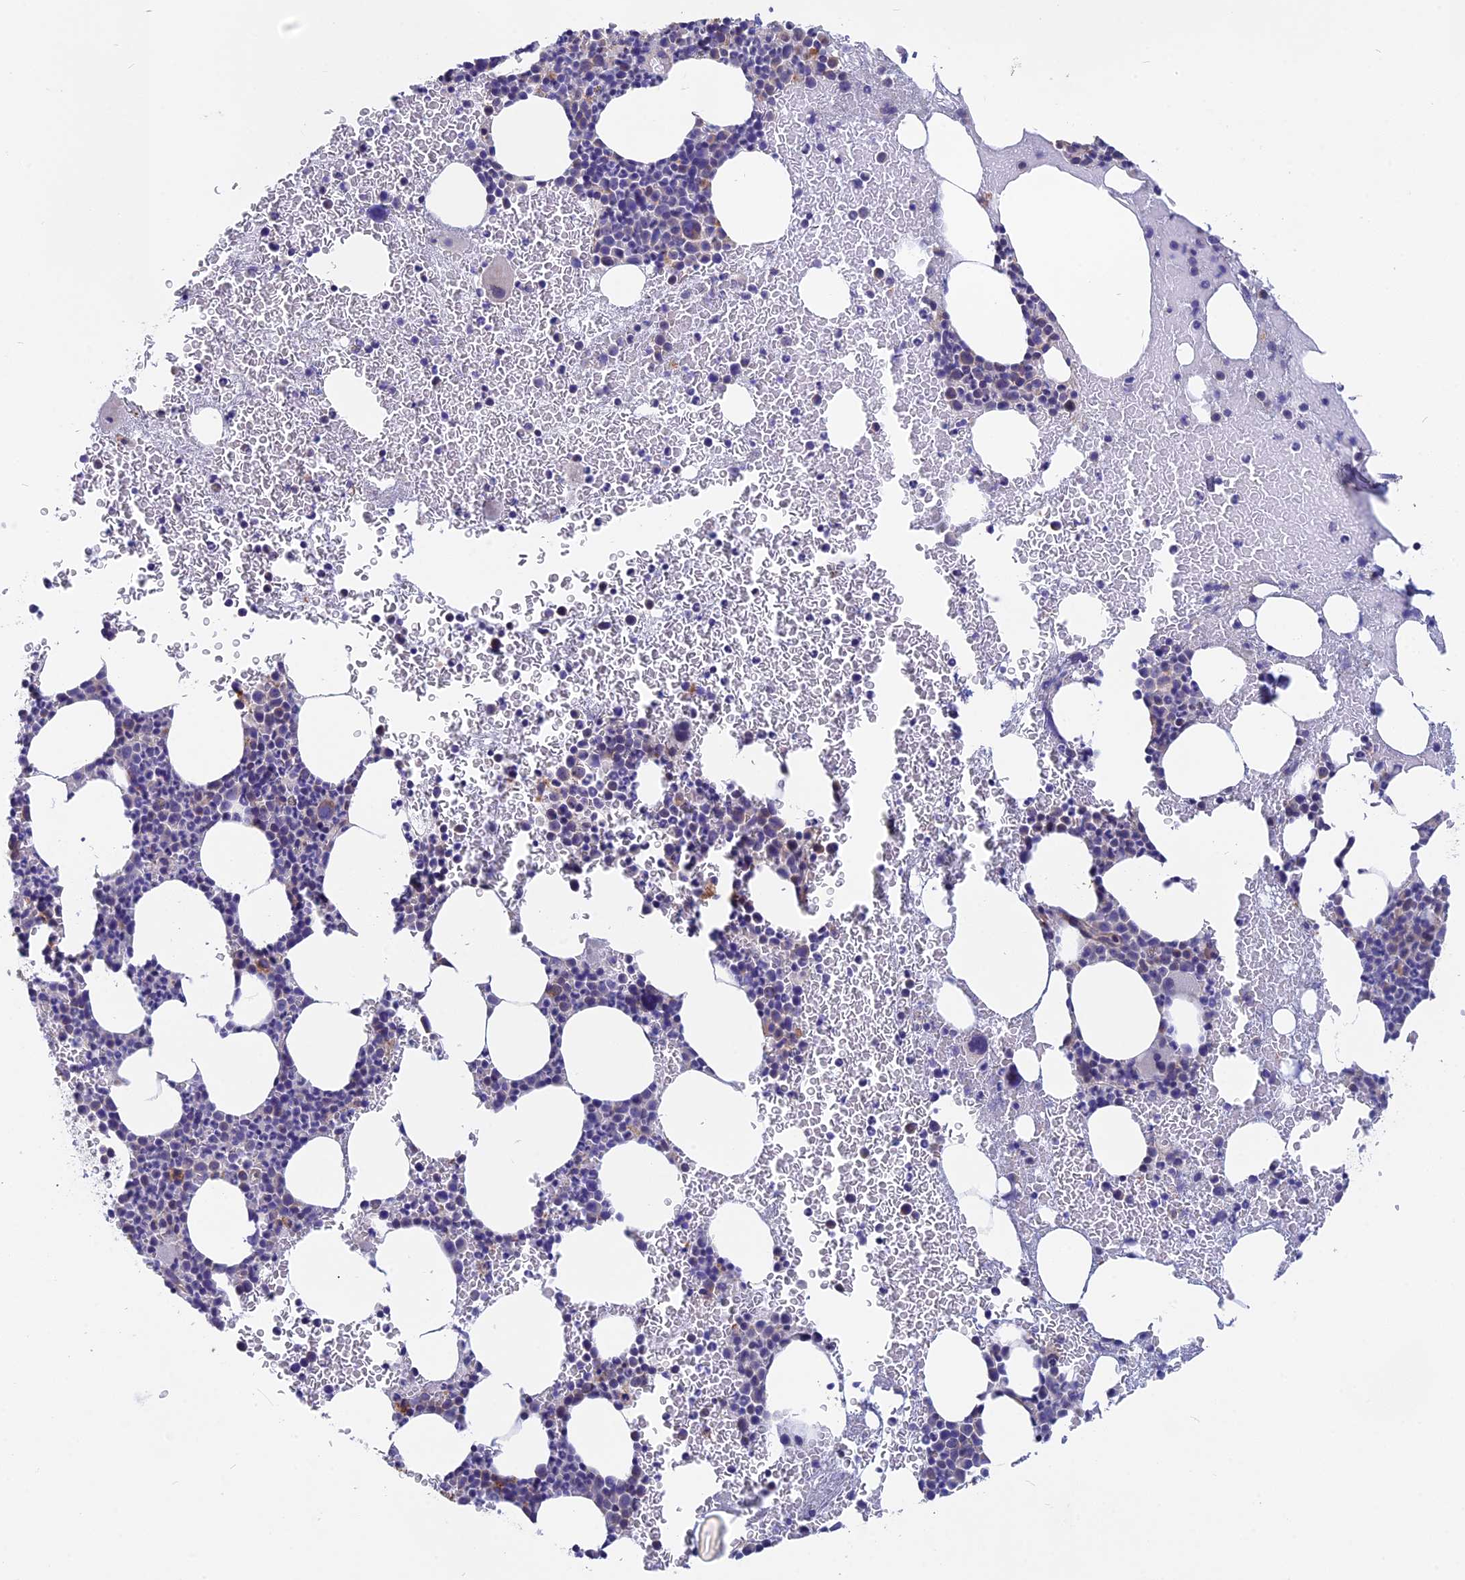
{"staining": {"intensity": "weak", "quantity": "<25%", "location": "cytoplasmic/membranous"}, "tissue": "bone marrow", "cell_type": "Hematopoietic cells", "image_type": "normal", "snomed": [{"axis": "morphology", "description": "Normal tissue, NOS"}, {"axis": "topography", "description": "Bone marrow"}], "caption": "The histopathology image displays no significant expression in hematopoietic cells of bone marrow. Nuclei are stained in blue.", "gene": "TENT4B", "patient": {"sex": "female", "age": 83}}